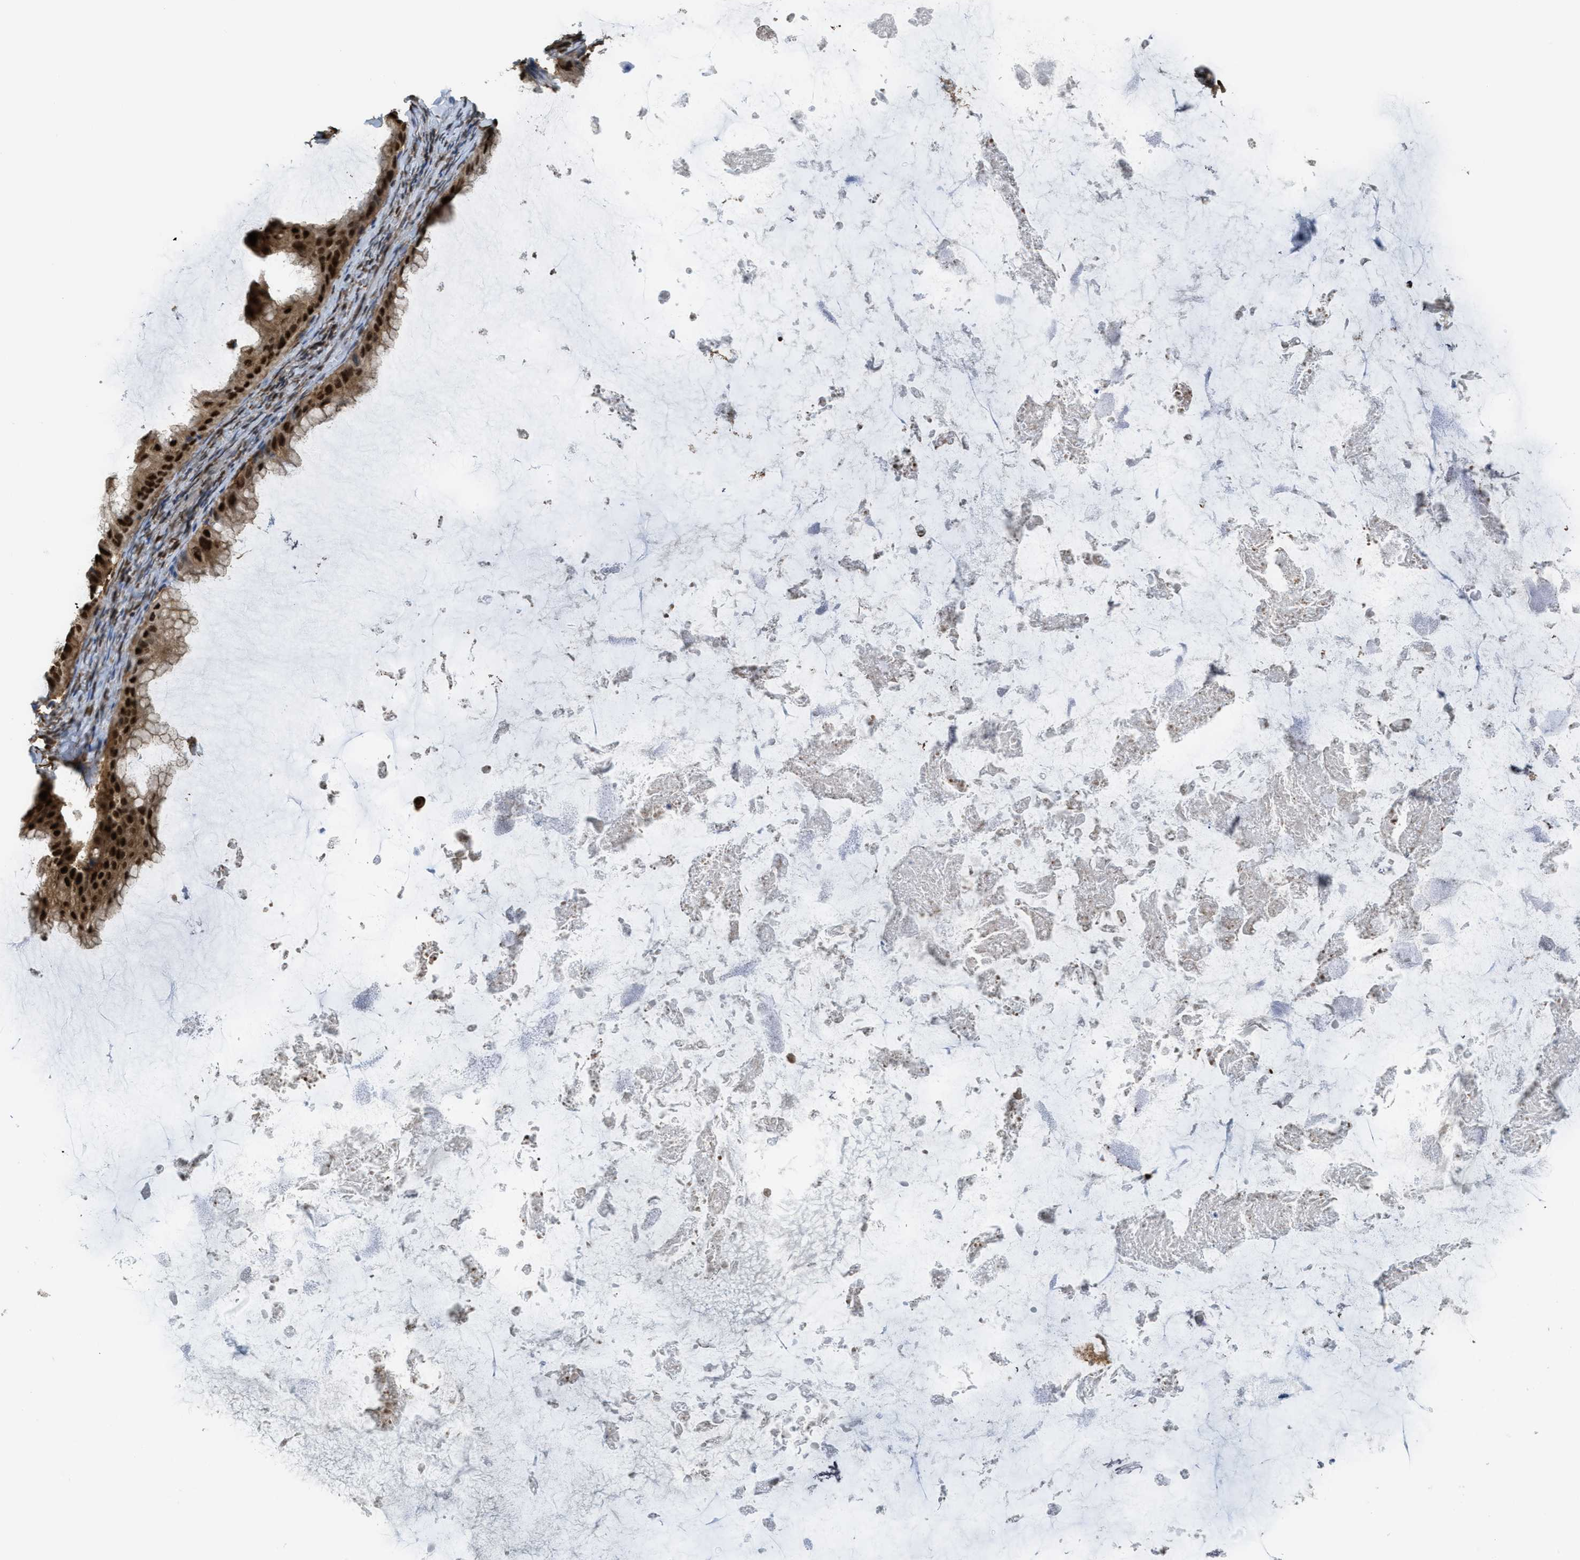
{"staining": {"intensity": "strong", "quantity": ">75%", "location": "cytoplasmic/membranous,nuclear"}, "tissue": "ovarian cancer", "cell_type": "Tumor cells", "image_type": "cancer", "snomed": [{"axis": "morphology", "description": "Cystadenocarcinoma, mucinous, NOS"}, {"axis": "topography", "description": "Ovary"}], "caption": "A high amount of strong cytoplasmic/membranous and nuclear positivity is seen in approximately >75% of tumor cells in mucinous cystadenocarcinoma (ovarian) tissue. The protein of interest is stained brown, and the nuclei are stained in blue (DAB (3,3'-diaminobenzidine) IHC with brightfield microscopy, high magnification).", "gene": "TNPO1", "patient": {"sex": "female", "age": 61}}